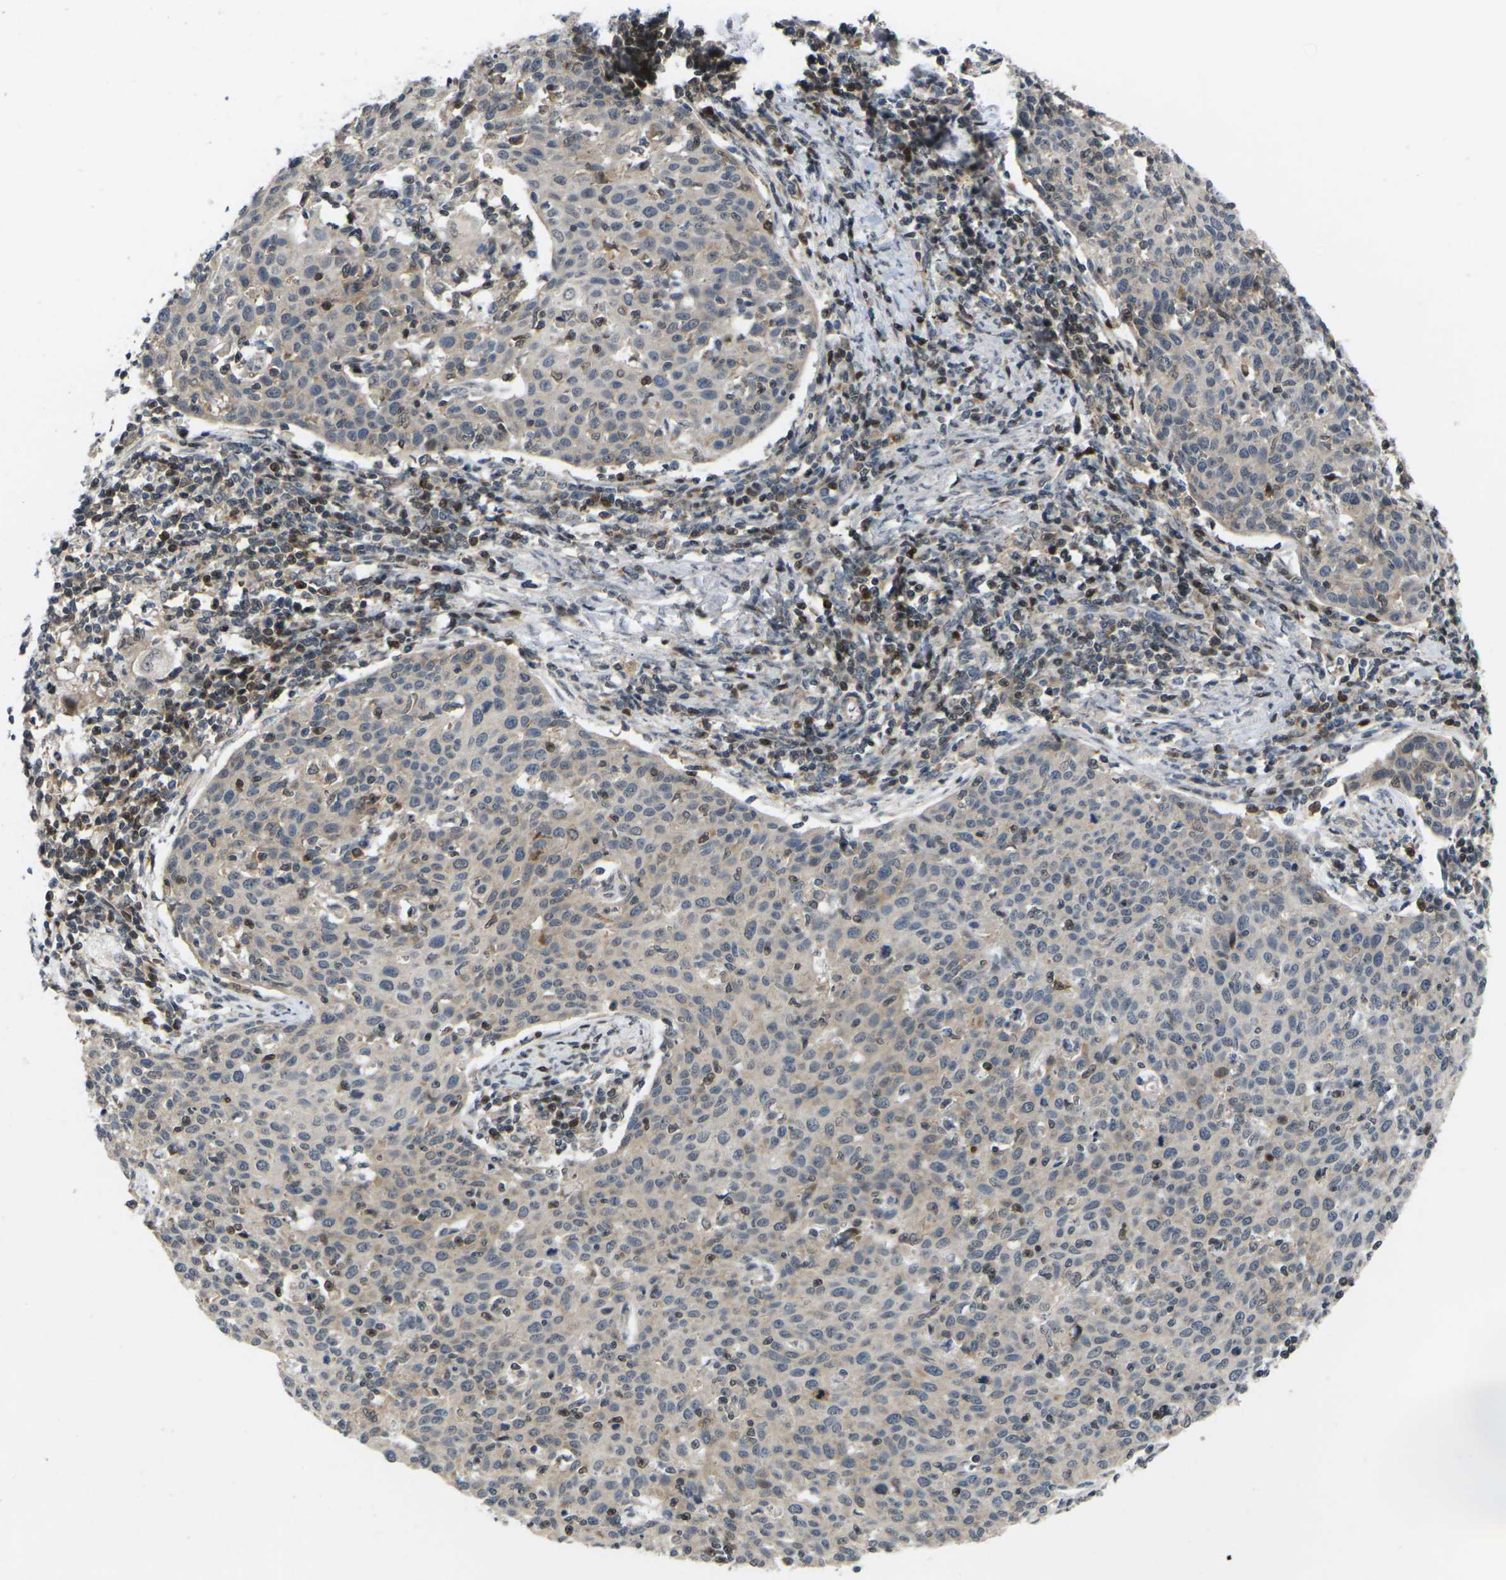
{"staining": {"intensity": "weak", "quantity": "<25%", "location": "cytoplasmic/membranous"}, "tissue": "cervical cancer", "cell_type": "Tumor cells", "image_type": "cancer", "snomed": [{"axis": "morphology", "description": "Squamous cell carcinoma, NOS"}, {"axis": "topography", "description": "Cervix"}], "caption": "This is an immunohistochemistry (IHC) image of cervical cancer. There is no staining in tumor cells.", "gene": "RPS6KA3", "patient": {"sex": "female", "age": 38}}